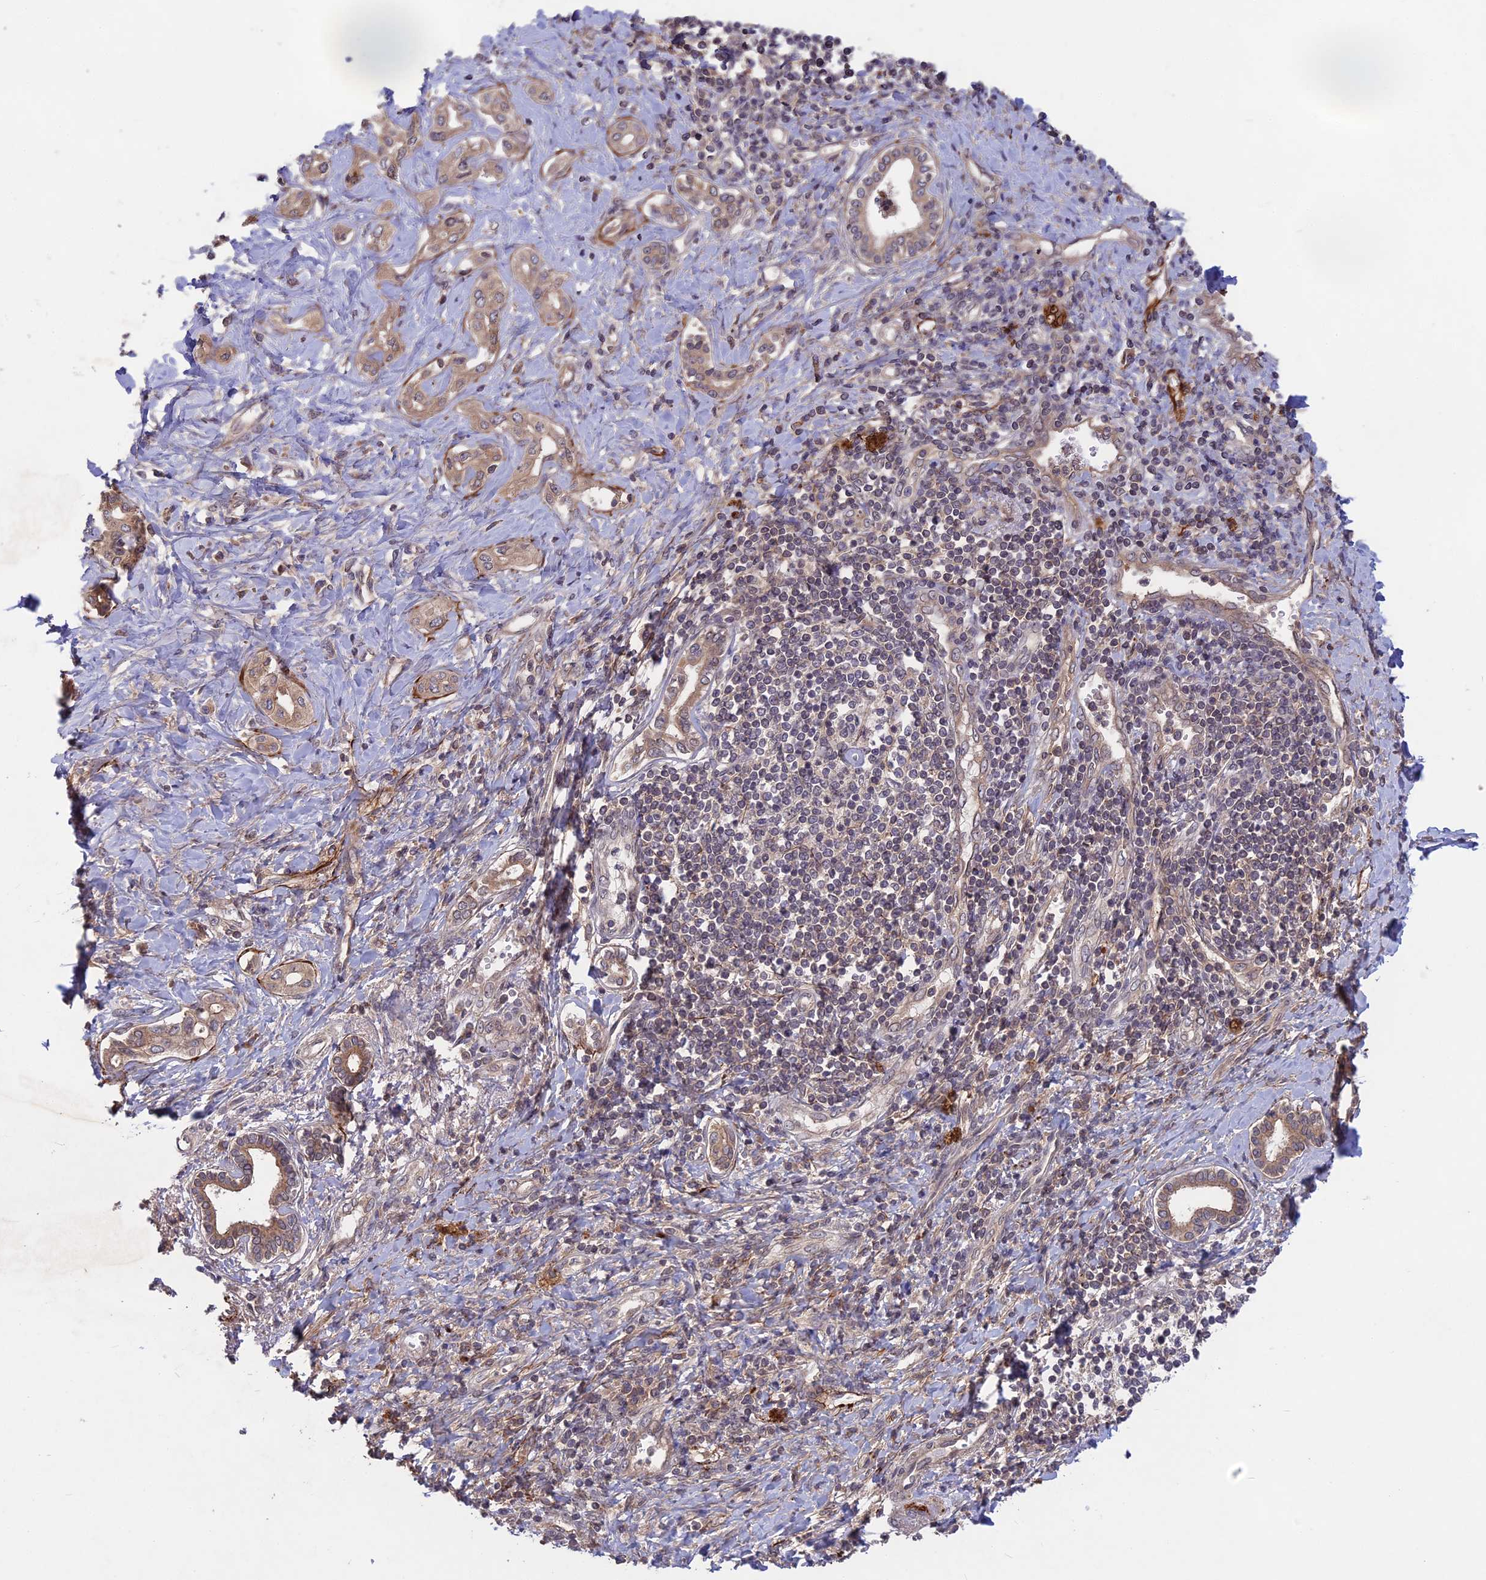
{"staining": {"intensity": "weak", "quantity": "25%-75%", "location": "cytoplasmic/membranous"}, "tissue": "liver cancer", "cell_type": "Tumor cells", "image_type": "cancer", "snomed": [{"axis": "morphology", "description": "Cholangiocarcinoma"}, {"axis": "topography", "description": "Liver"}], "caption": "Immunohistochemistry image of neoplastic tissue: human liver cancer (cholangiocarcinoma) stained using immunohistochemistry (IHC) reveals low levels of weak protein expression localized specifically in the cytoplasmic/membranous of tumor cells, appearing as a cytoplasmic/membranous brown color.", "gene": "ADO", "patient": {"sex": "female", "age": 77}}